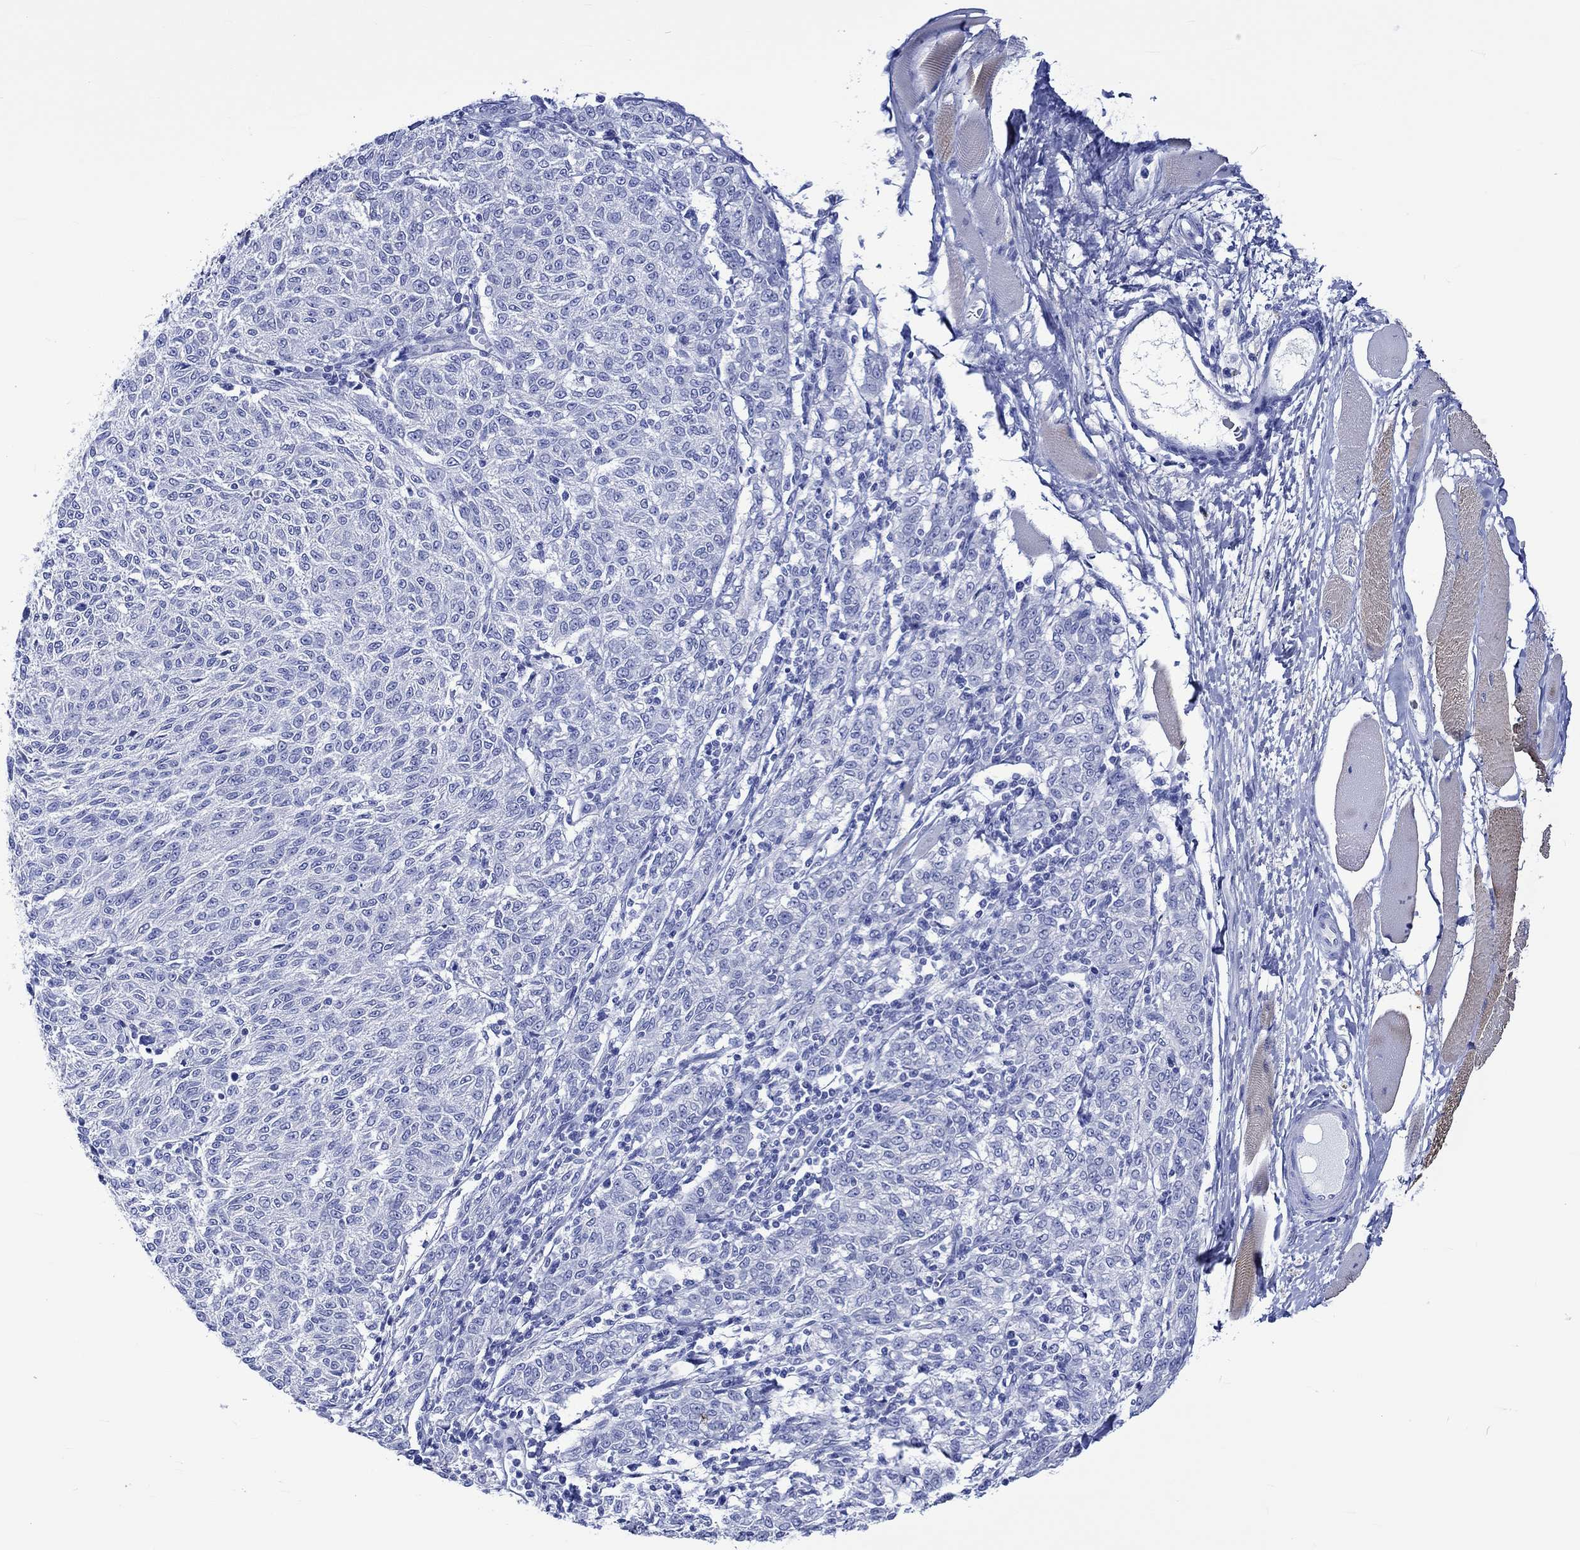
{"staining": {"intensity": "negative", "quantity": "none", "location": "none"}, "tissue": "melanoma", "cell_type": "Tumor cells", "image_type": "cancer", "snomed": [{"axis": "morphology", "description": "Malignant melanoma, NOS"}, {"axis": "topography", "description": "Skin"}], "caption": "A high-resolution micrograph shows immunohistochemistry (IHC) staining of melanoma, which exhibits no significant positivity in tumor cells.", "gene": "KLHL33", "patient": {"sex": "female", "age": 72}}